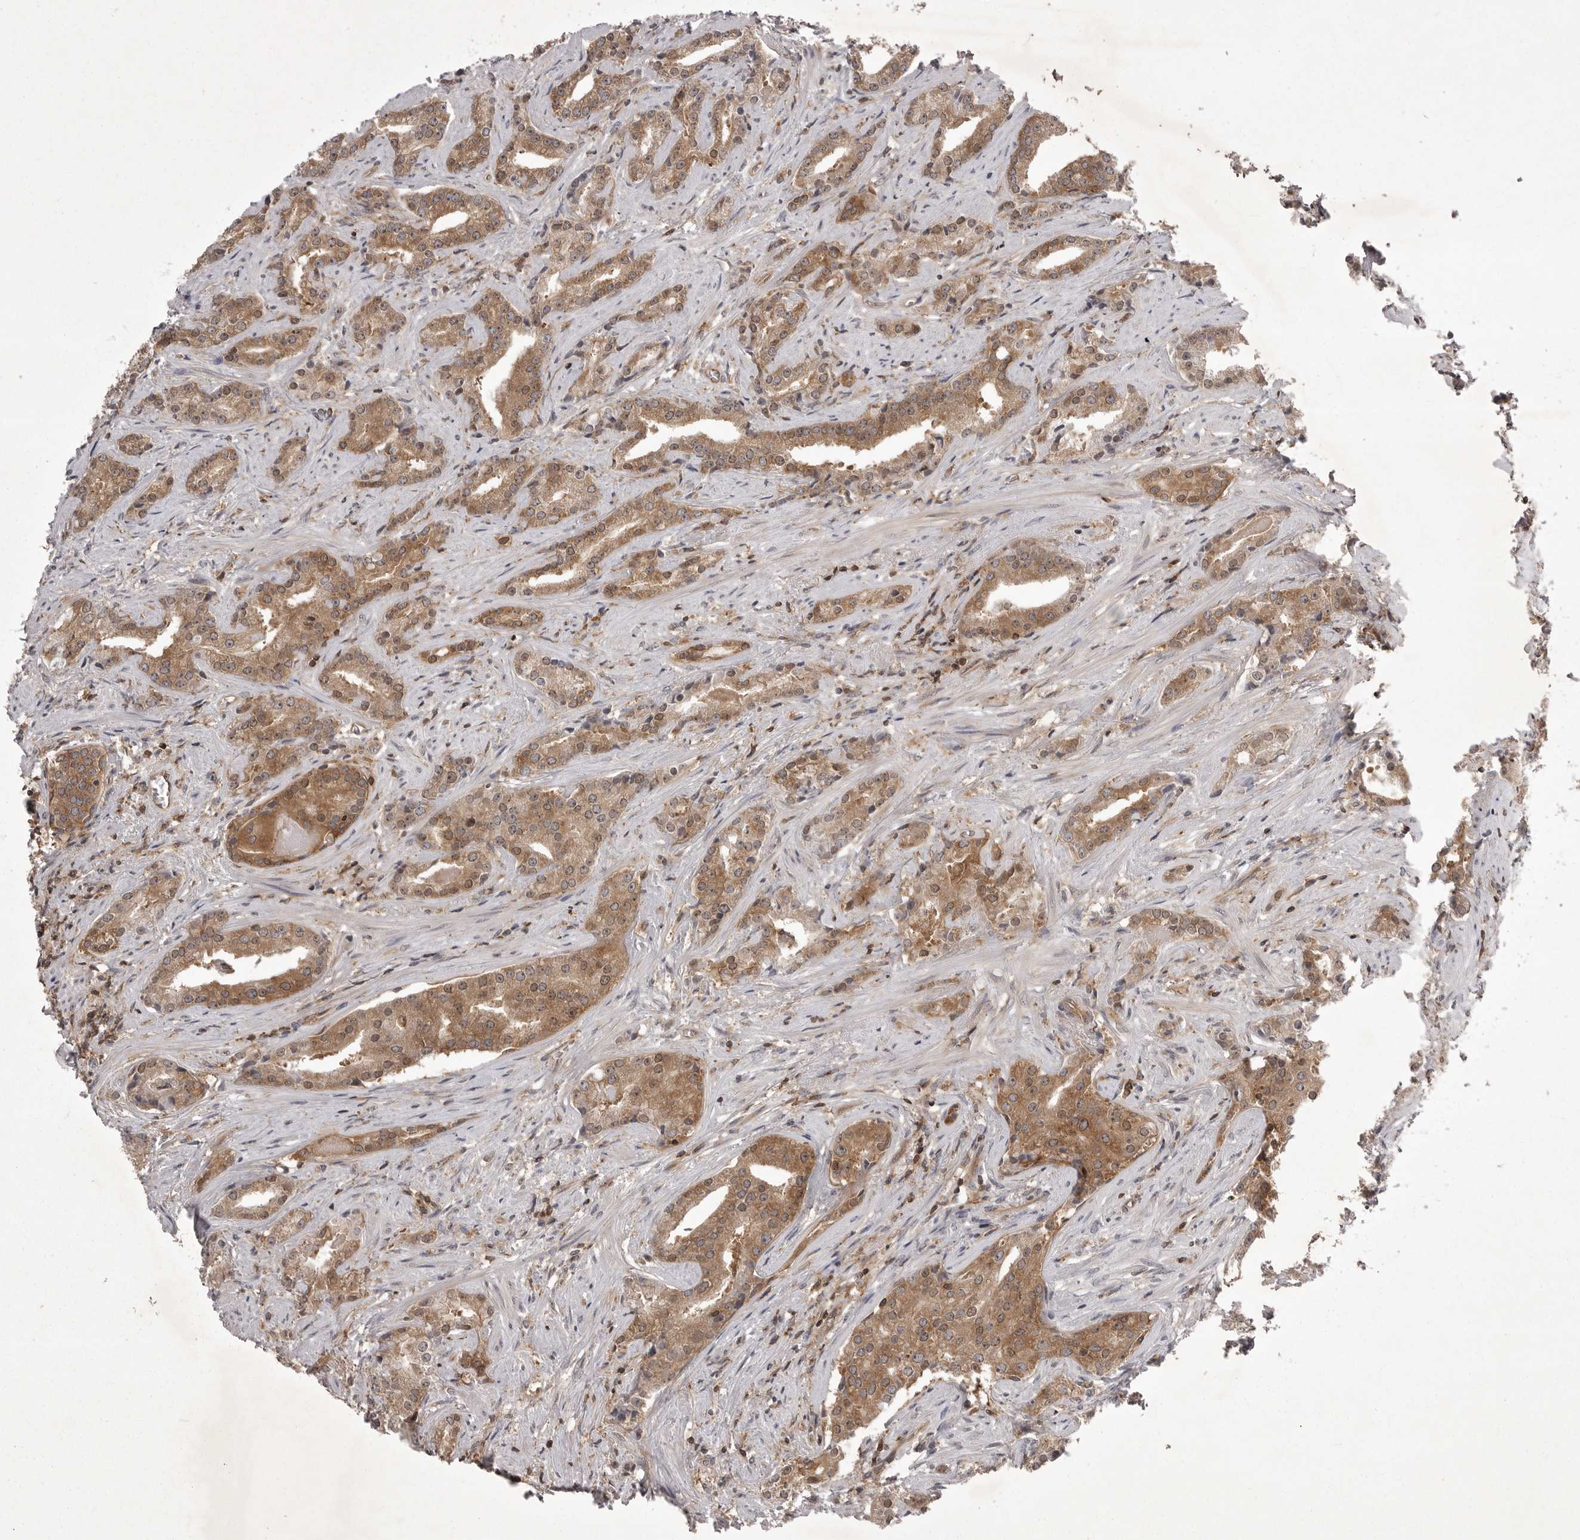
{"staining": {"intensity": "moderate", "quantity": ">75%", "location": "cytoplasmic/membranous"}, "tissue": "prostate cancer", "cell_type": "Tumor cells", "image_type": "cancer", "snomed": [{"axis": "morphology", "description": "Adenocarcinoma, Low grade"}, {"axis": "topography", "description": "Prostate"}], "caption": "Immunohistochemical staining of human prostate cancer reveals medium levels of moderate cytoplasmic/membranous protein expression in about >75% of tumor cells.", "gene": "STK24", "patient": {"sex": "male", "age": 67}}